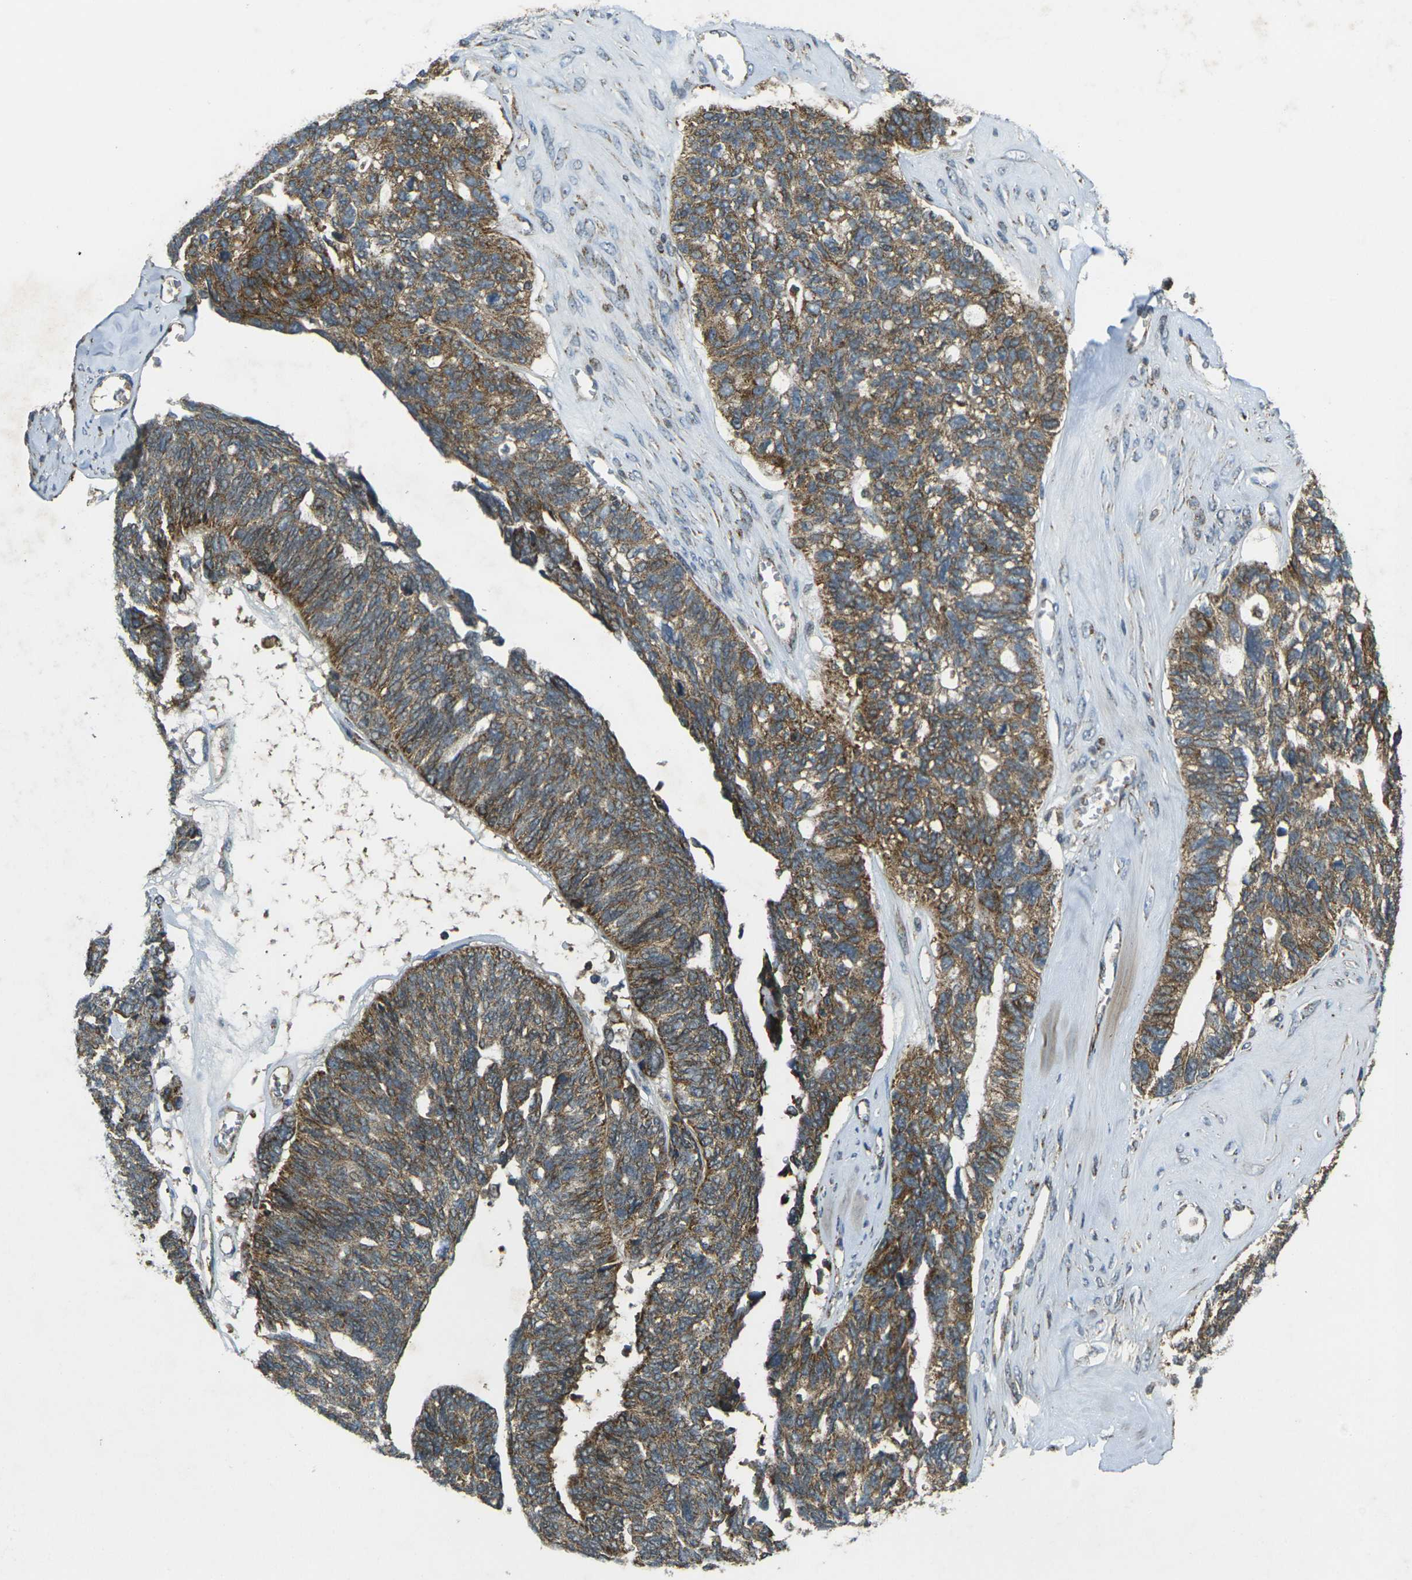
{"staining": {"intensity": "moderate", "quantity": ">75%", "location": "cytoplasmic/membranous"}, "tissue": "ovarian cancer", "cell_type": "Tumor cells", "image_type": "cancer", "snomed": [{"axis": "morphology", "description": "Cystadenocarcinoma, serous, NOS"}, {"axis": "topography", "description": "Ovary"}], "caption": "Tumor cells reveal moderate cytoplasmic/membranous staining in approximately >75% of cells in serous cystadenocarcinoma (ovarian).", "gene": "IGF1R", "patient": {"sex": "female", "age": 79}}